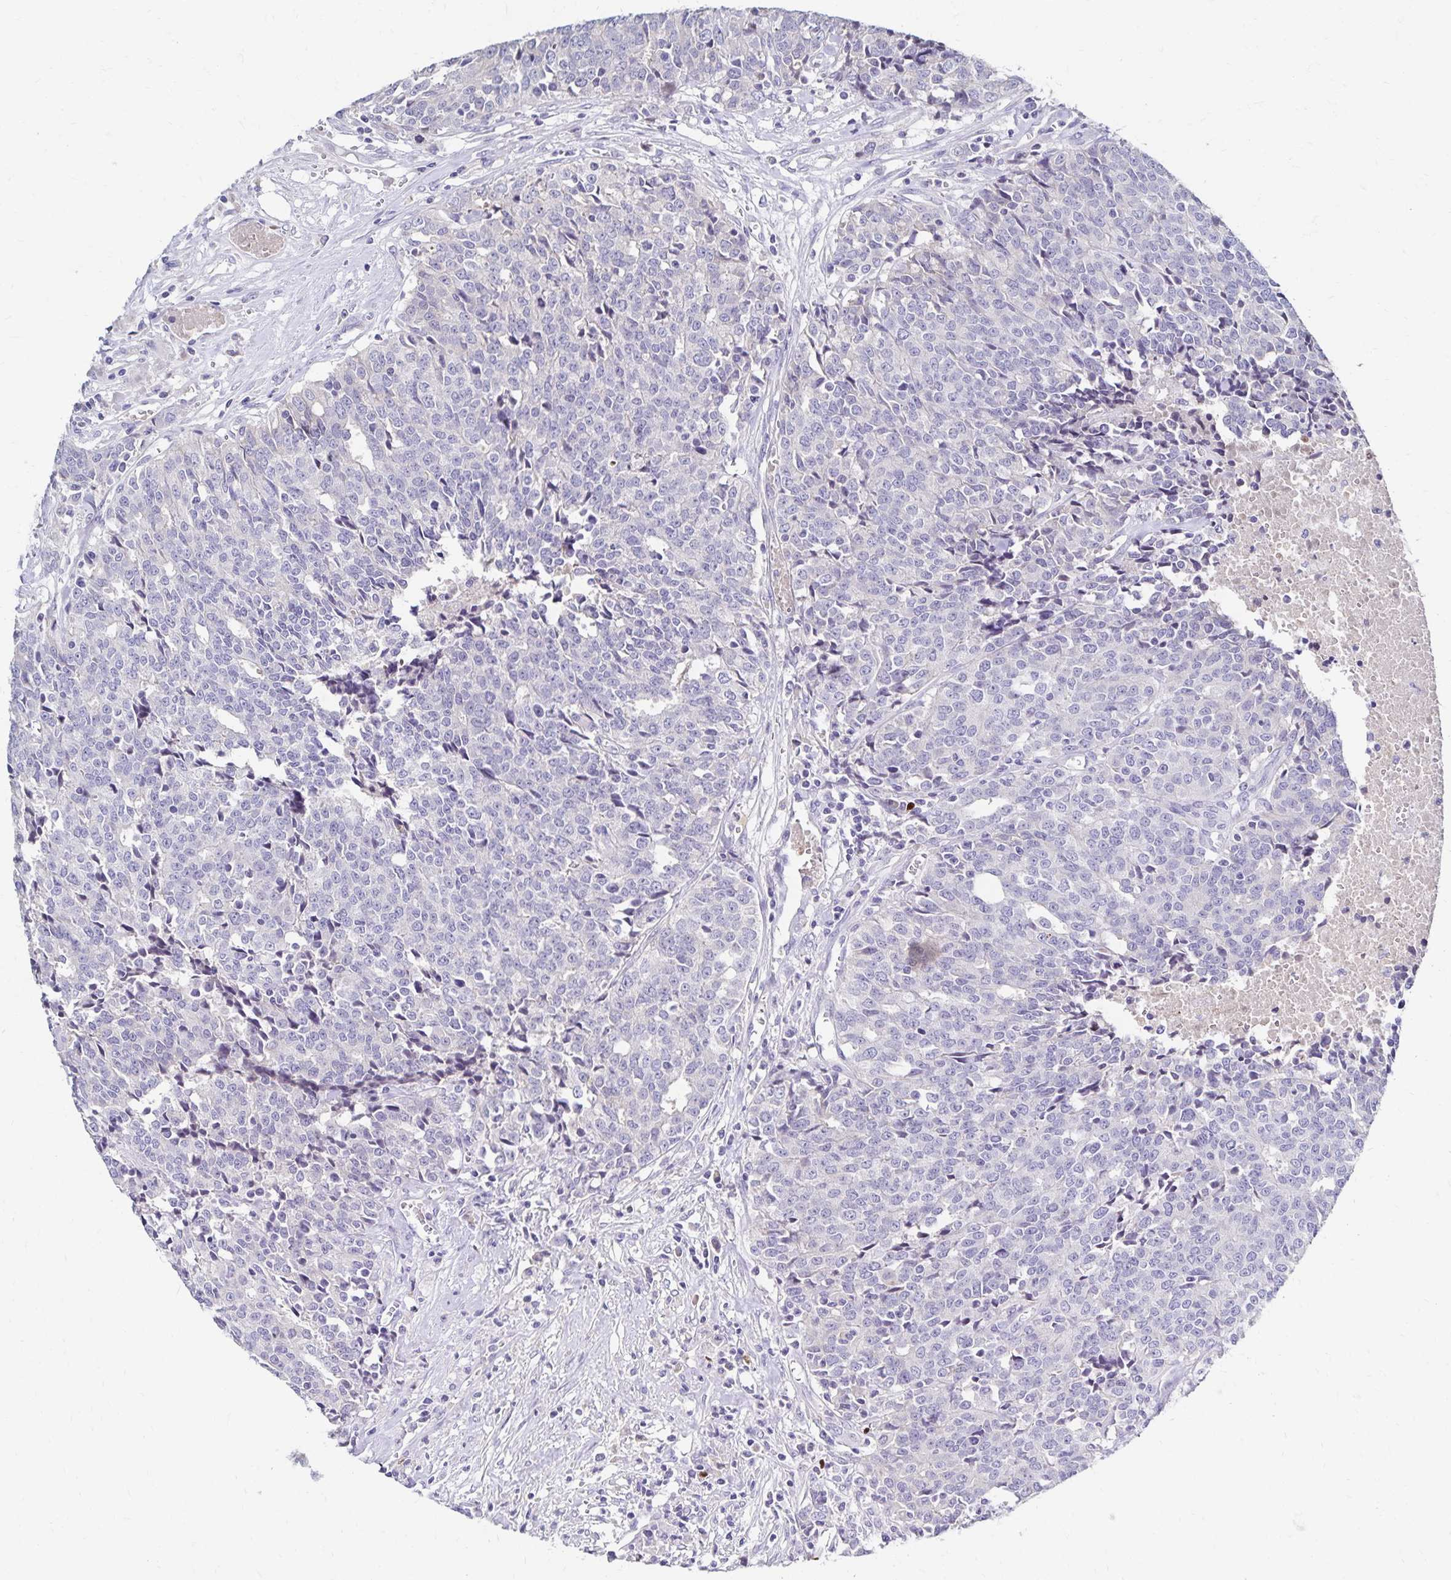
{"staining": {"intensity": "negative", "quantity": "none", "location": "none"}, "tissue": "prostate cancer", "cell_type": "Tumor cells", "image_type": "cancer", "snomed": [{"axis": "morphology", "description": "Adenocarcinoma, High grade"}, {"axis": "topography", "description": "Prostate and seminal vesicle, NOS"}], "caption": "A photomicrograph of human prostate cancer (high-grade adenocarcinoma) is negative for staining in tumor cells. Nuclei are stained in blue.", "gene": "PAX5", "patient": {"sex": "male", "age": 60}}